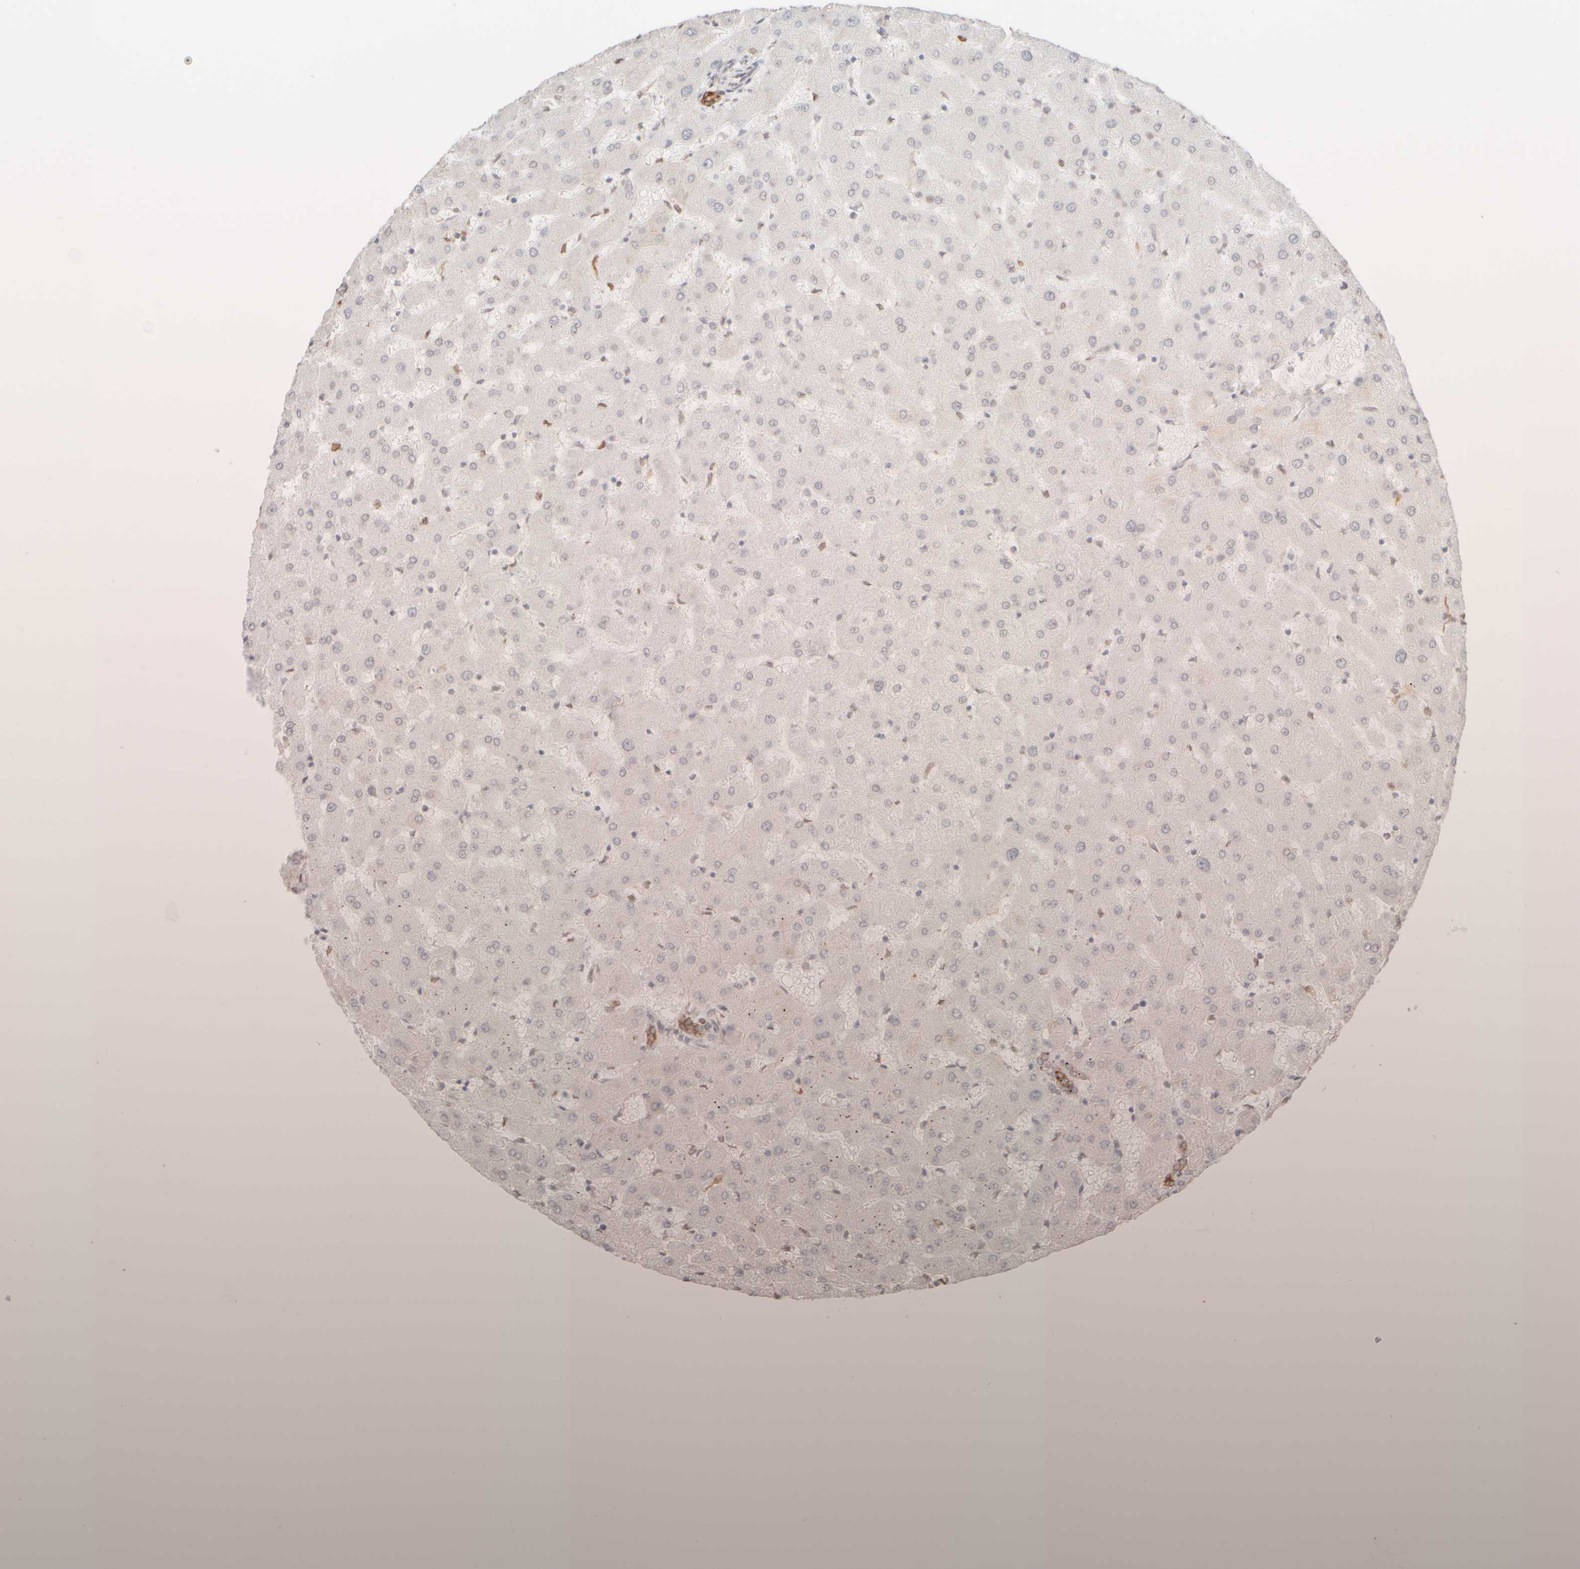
{"staining": {"intensity": "moderate", "quantity": ">75%", "location": "cytoplasmic/membranous"}, "tissue": "liver", "cell_type": "Cholangiocytes", "image_type": "normal", "snomed": [{"axis": "morphology", "description": "Normal tissue, NOS"}, {"axis": "topography", "description": "Liver"}], "caption": "Immunohistochemistry staining of benign liver, which reveals medium levels of moderate cytoplasmic/membranous expression in approximately >75% of cholangiocytes indicating moderate cytoplasmic/membranous protein expression. The staining was performed using DAB (3,3'-diaminobenzidine) (brown) for protein detection and nuclei were counterstained in hematoxylin (blue).", "gene": "KRT15", "patient": {"sex": "female", "age": 63}}